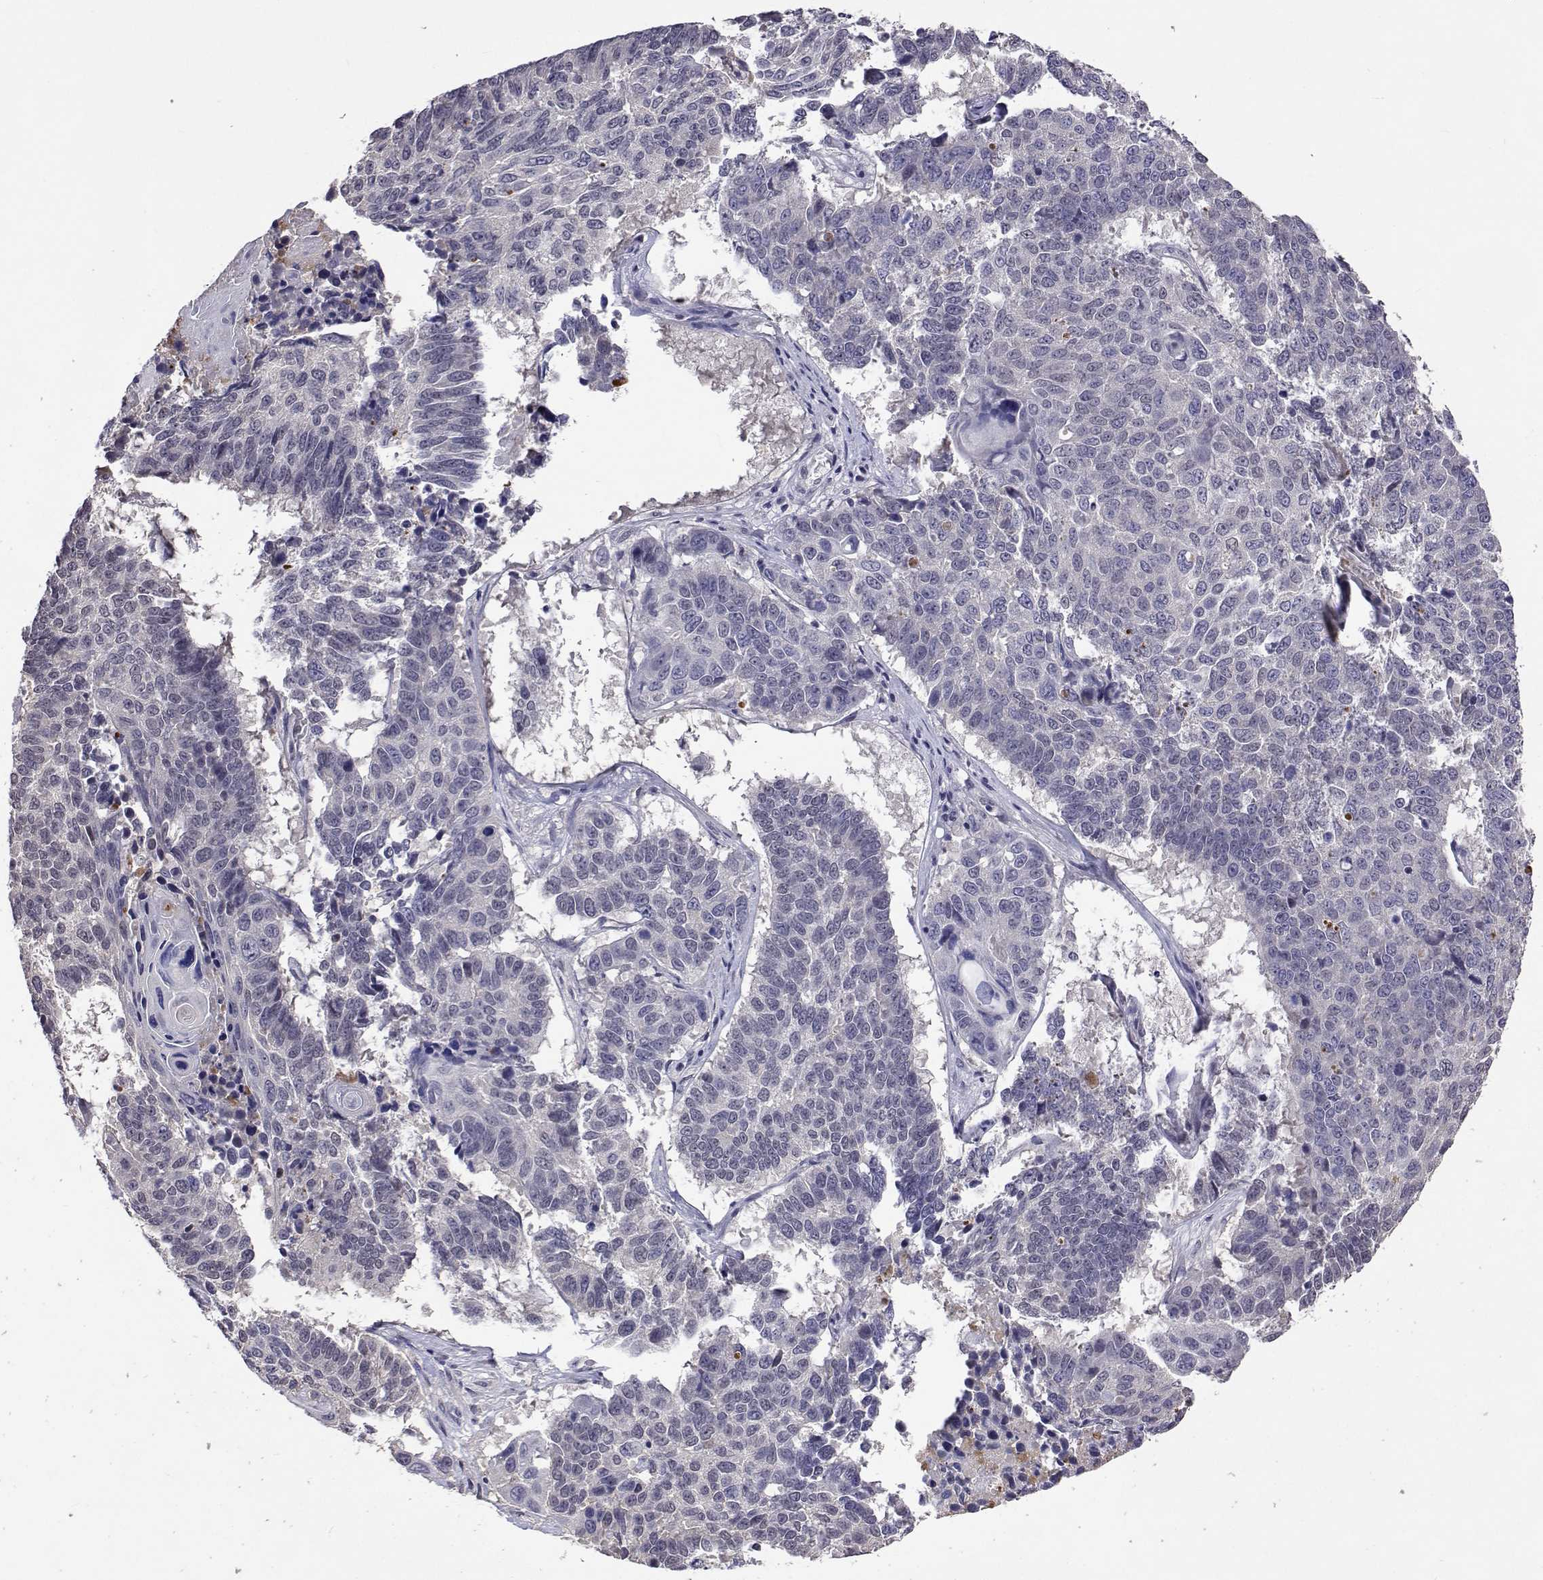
{"staining": {"intensity": "negative", "quantity": "none", "location": "none"}, "tissue": "lung cancer", "cell_type": "Tumor cells", "image_type": "cancer", "snomed": [{"axis": "morphology", "description": "Squamous cell carcinoma, NOS"}, {"axis": "topography", "description": "Lung"}], "caption": "Lung cancer was stained to show a protein in brown. There is no significant expression in tumor cells.", "gene": "HNRNPA0", "patient": {"sex": "male", "age": 73}}